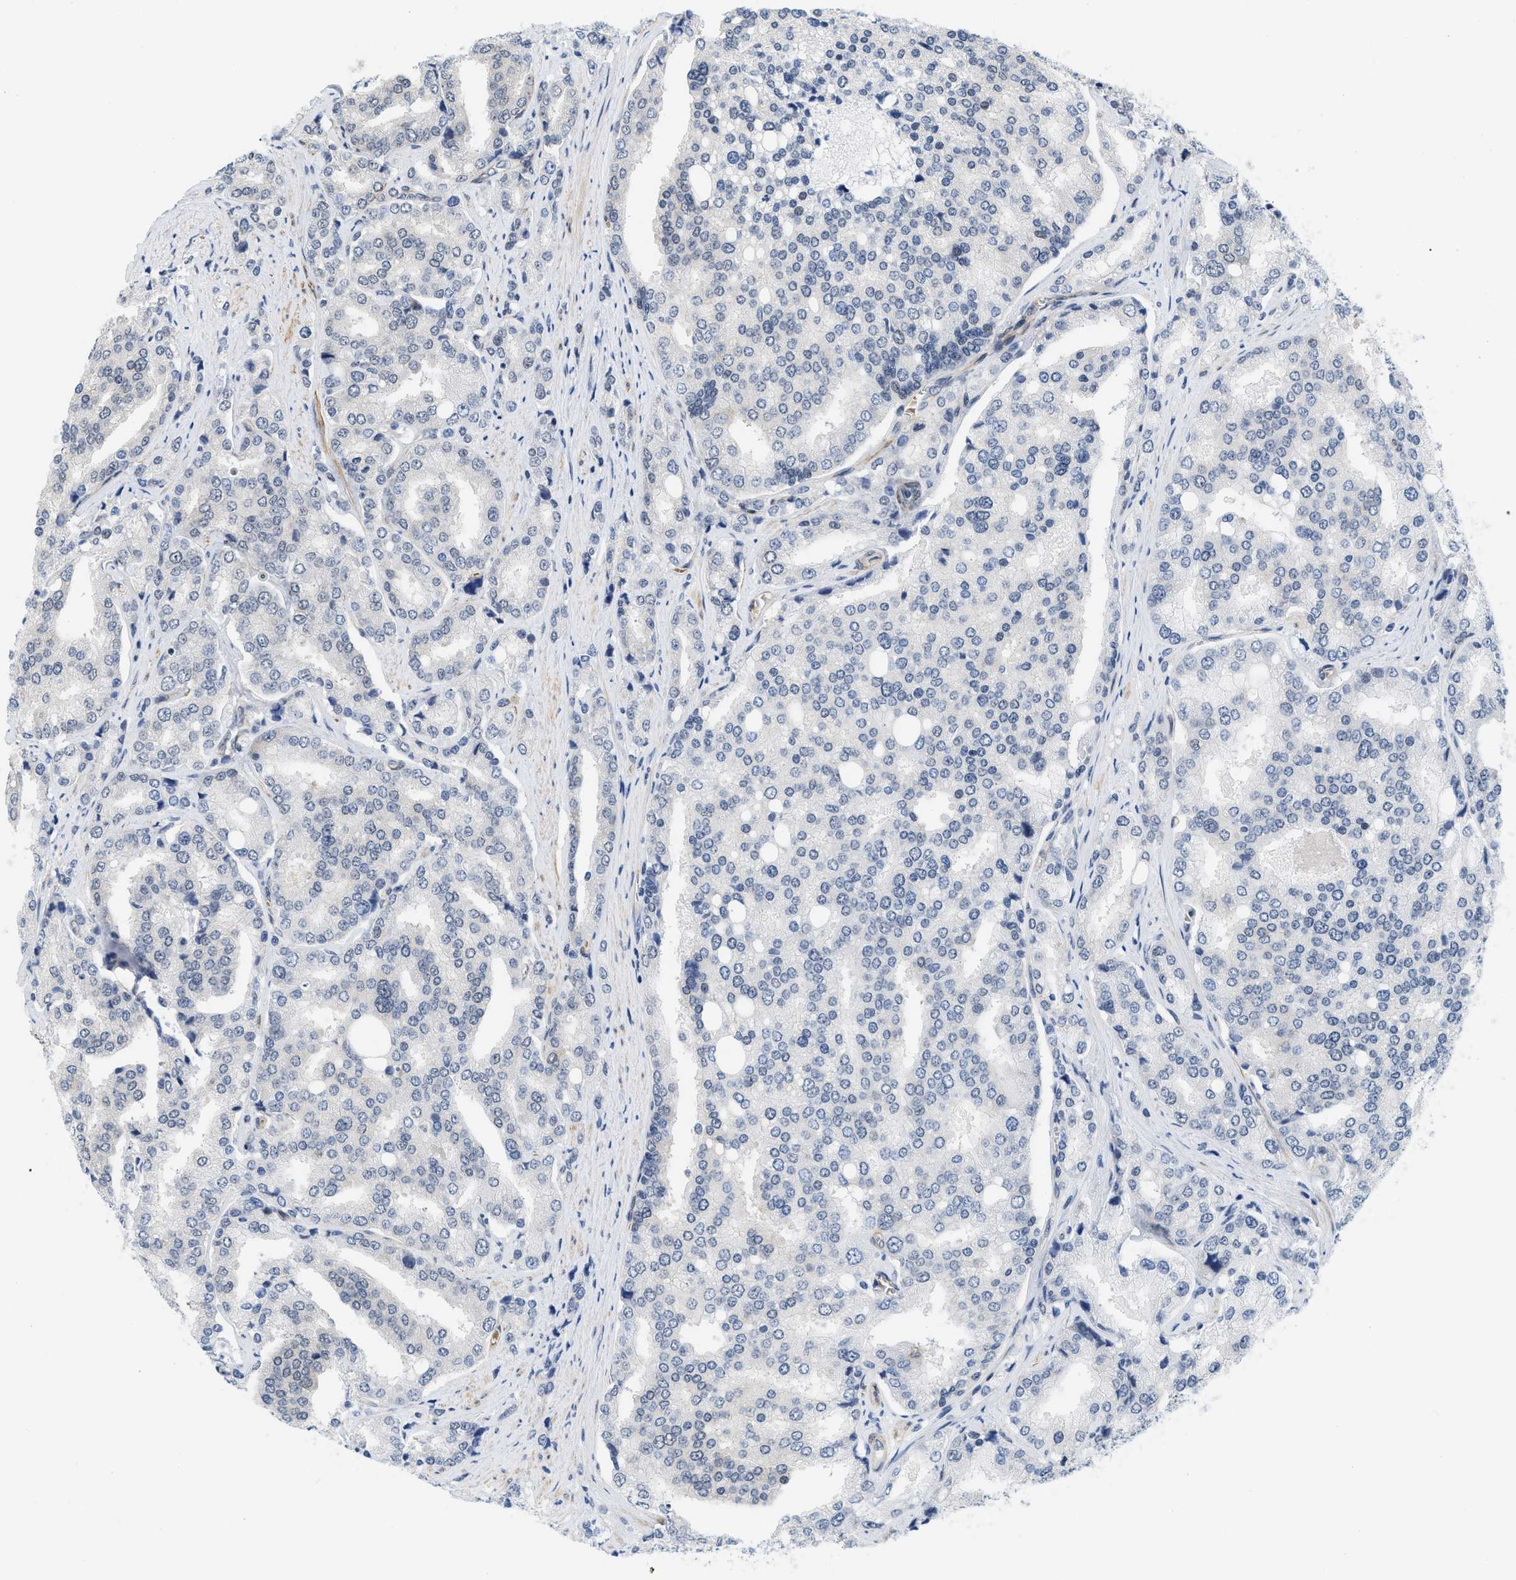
{"staining": {"intensity": "negative", "quantity": "none", "location": "none"}, "tissue": "prostate cancer", "cell_type": "Tumor cells", "image_type": "cancer", "snomed": [{"axis": "morphology", "description": "Adenocarcinoma, High grade"}, {"axis": "topography", "description": "Prostate"}], "caption": "Immunohistochemistry image of prostate cancer (adenocarcinoma (high-grade)) stained for a protein (brown), which exhibits no positivity in tumor cells.", "gene": "GPRASP2", "patient": {"sex": "male", "age": 50}}